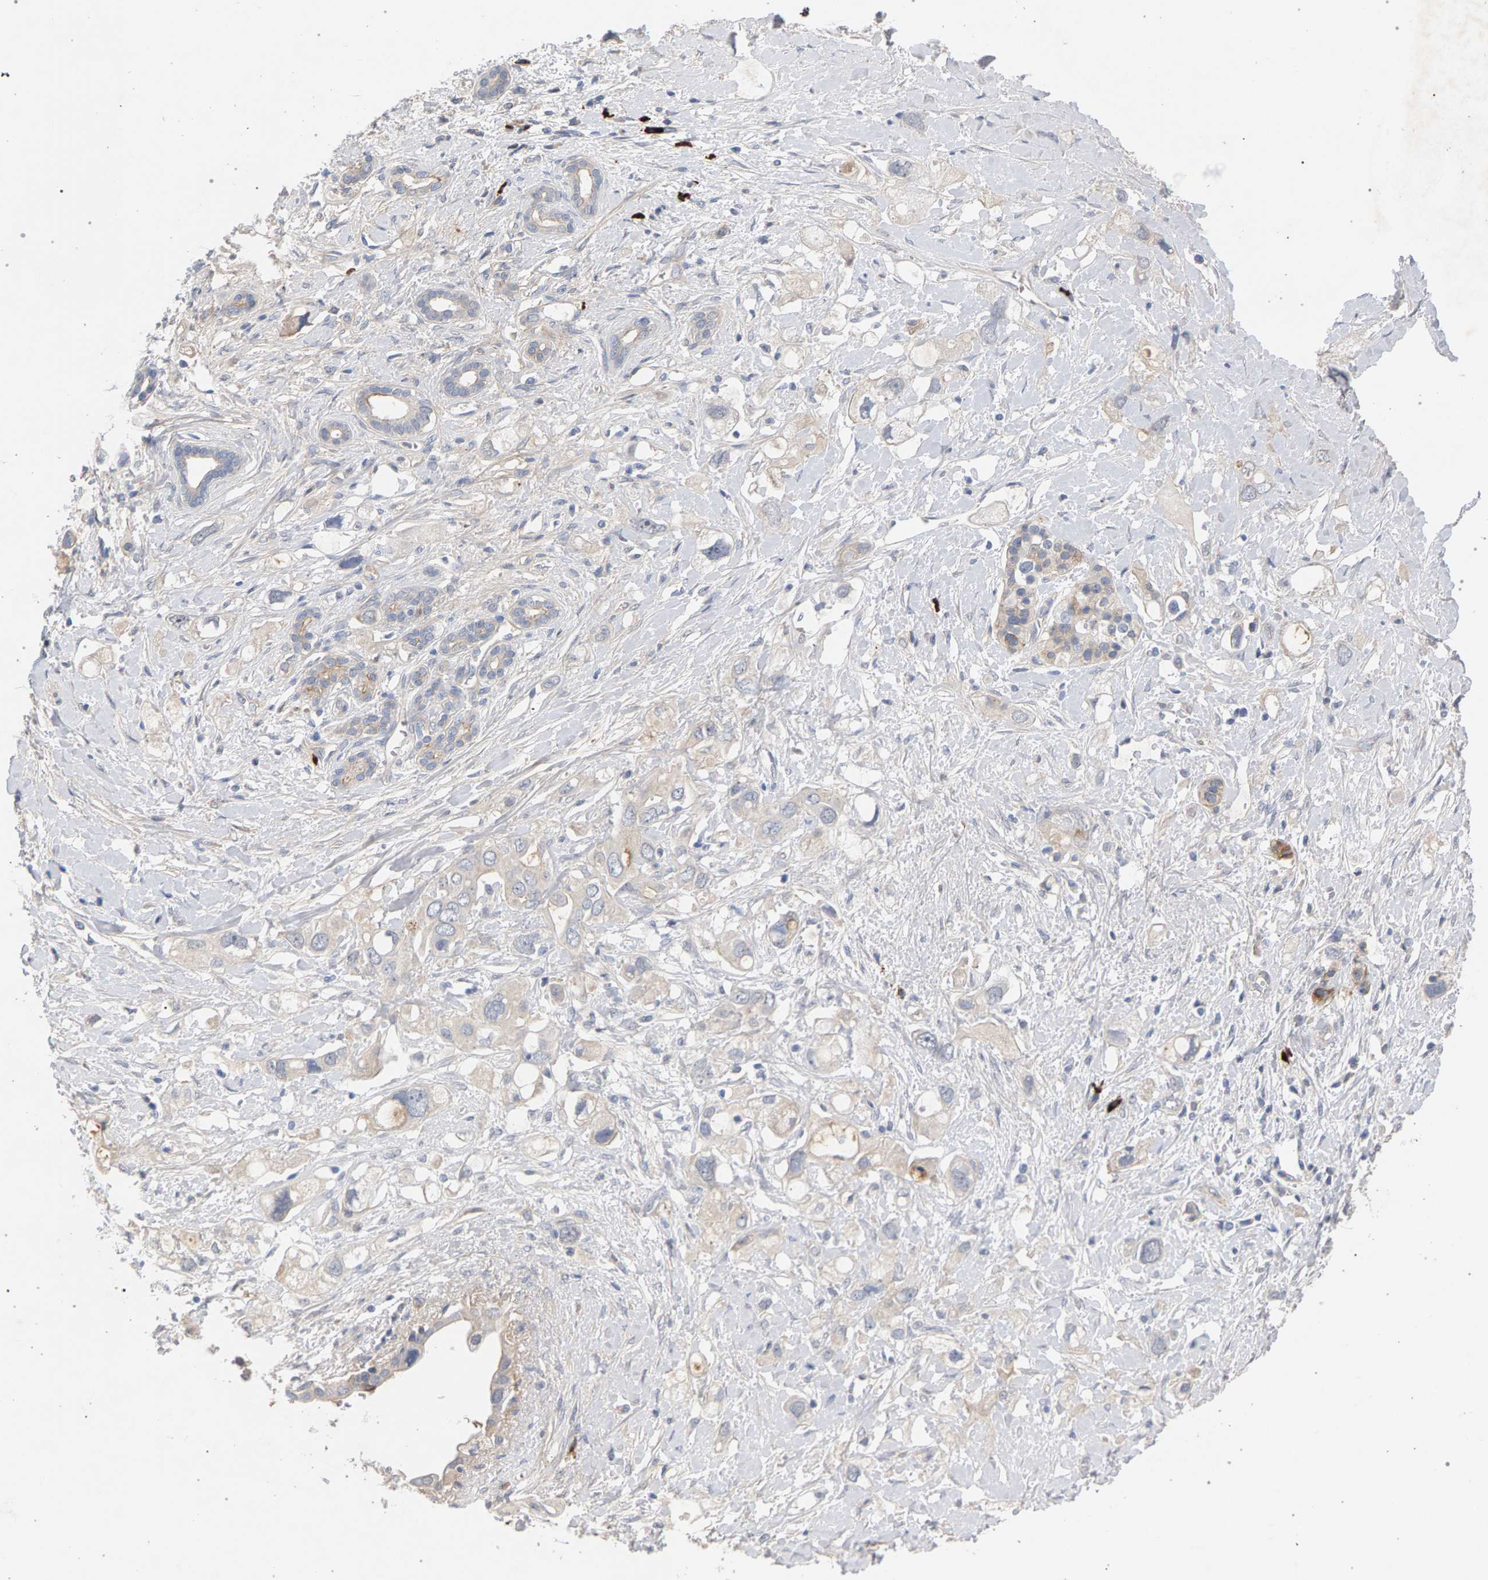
{"staining": {"intensity": "negative", "quantity": "none", "location": "none"}, "tissue": "pancreatic cancer", "cell_type": "Tumor cells", "image_type": "cancer", "snomed": [{"axis": "morphology", "description": "Adenocarcinoma, NOS"}, {"axis": "topography", "description": "Pancreas"}], "caption": "This is an immunohistochemistry (IHC) micrograph of adenocarcinoma (pancreatic). There is no positivity in tumor cells.", "gene": "MAMDC2", "patient": {"sex": "female", "age": 56}}